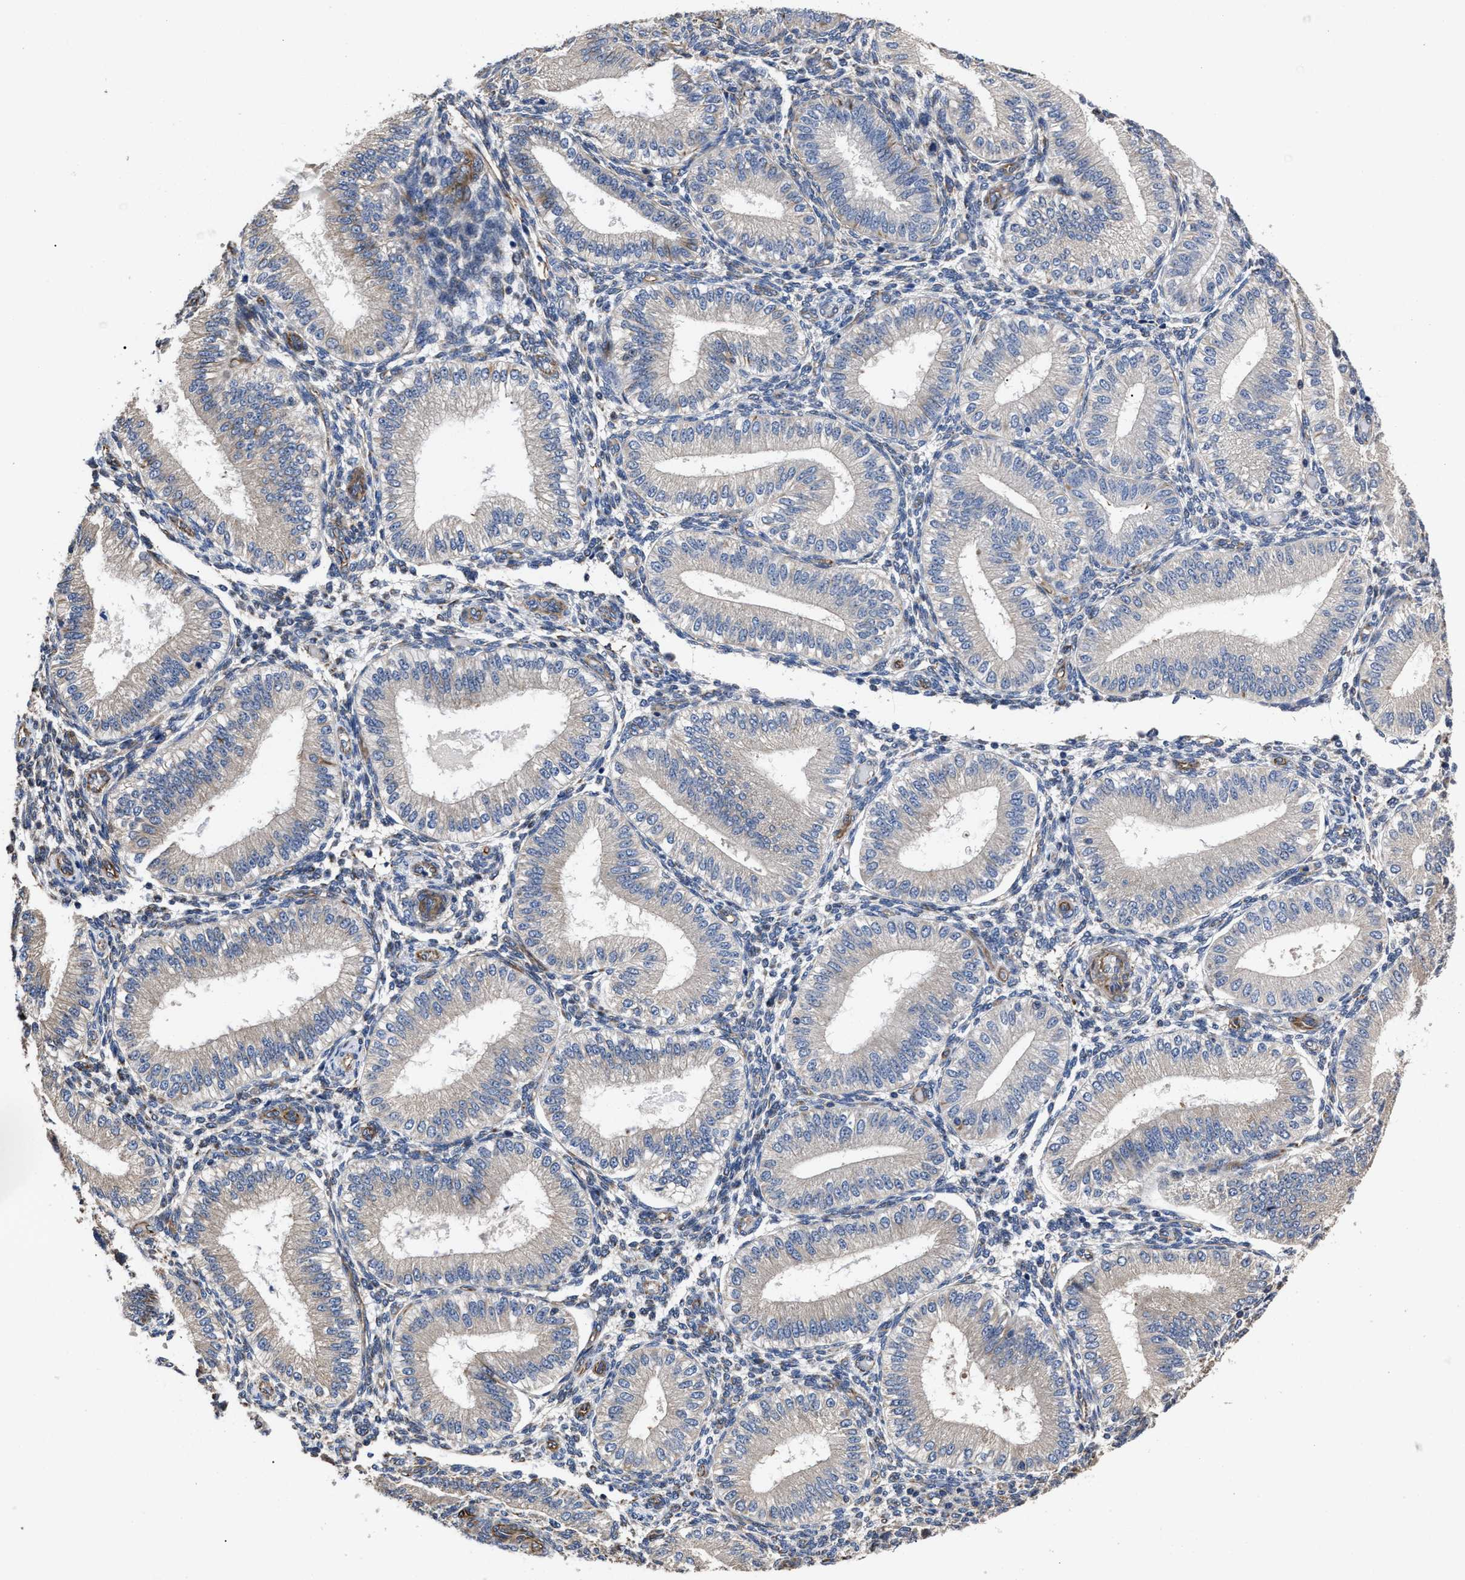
{"staining": {"intensity": "negative", "quantity": "none", "location": "none"}, "tissue": "endometrium", "cell_type": "Cells in endometrial stroma", "image_type": "normal", "snomed": [{"axis": "morphology", "description": "Normal tissue, NOS"}, {"axis": "topography", "description": "Endometrium"}], "caption": "This is an immunohistochemistry (IHC) histopathology image of benign endometrium. There is no positivity in cells in endometrial stroma.", "gene": "TSPAN33", "patient": {"sex": "female", "age": 39}}